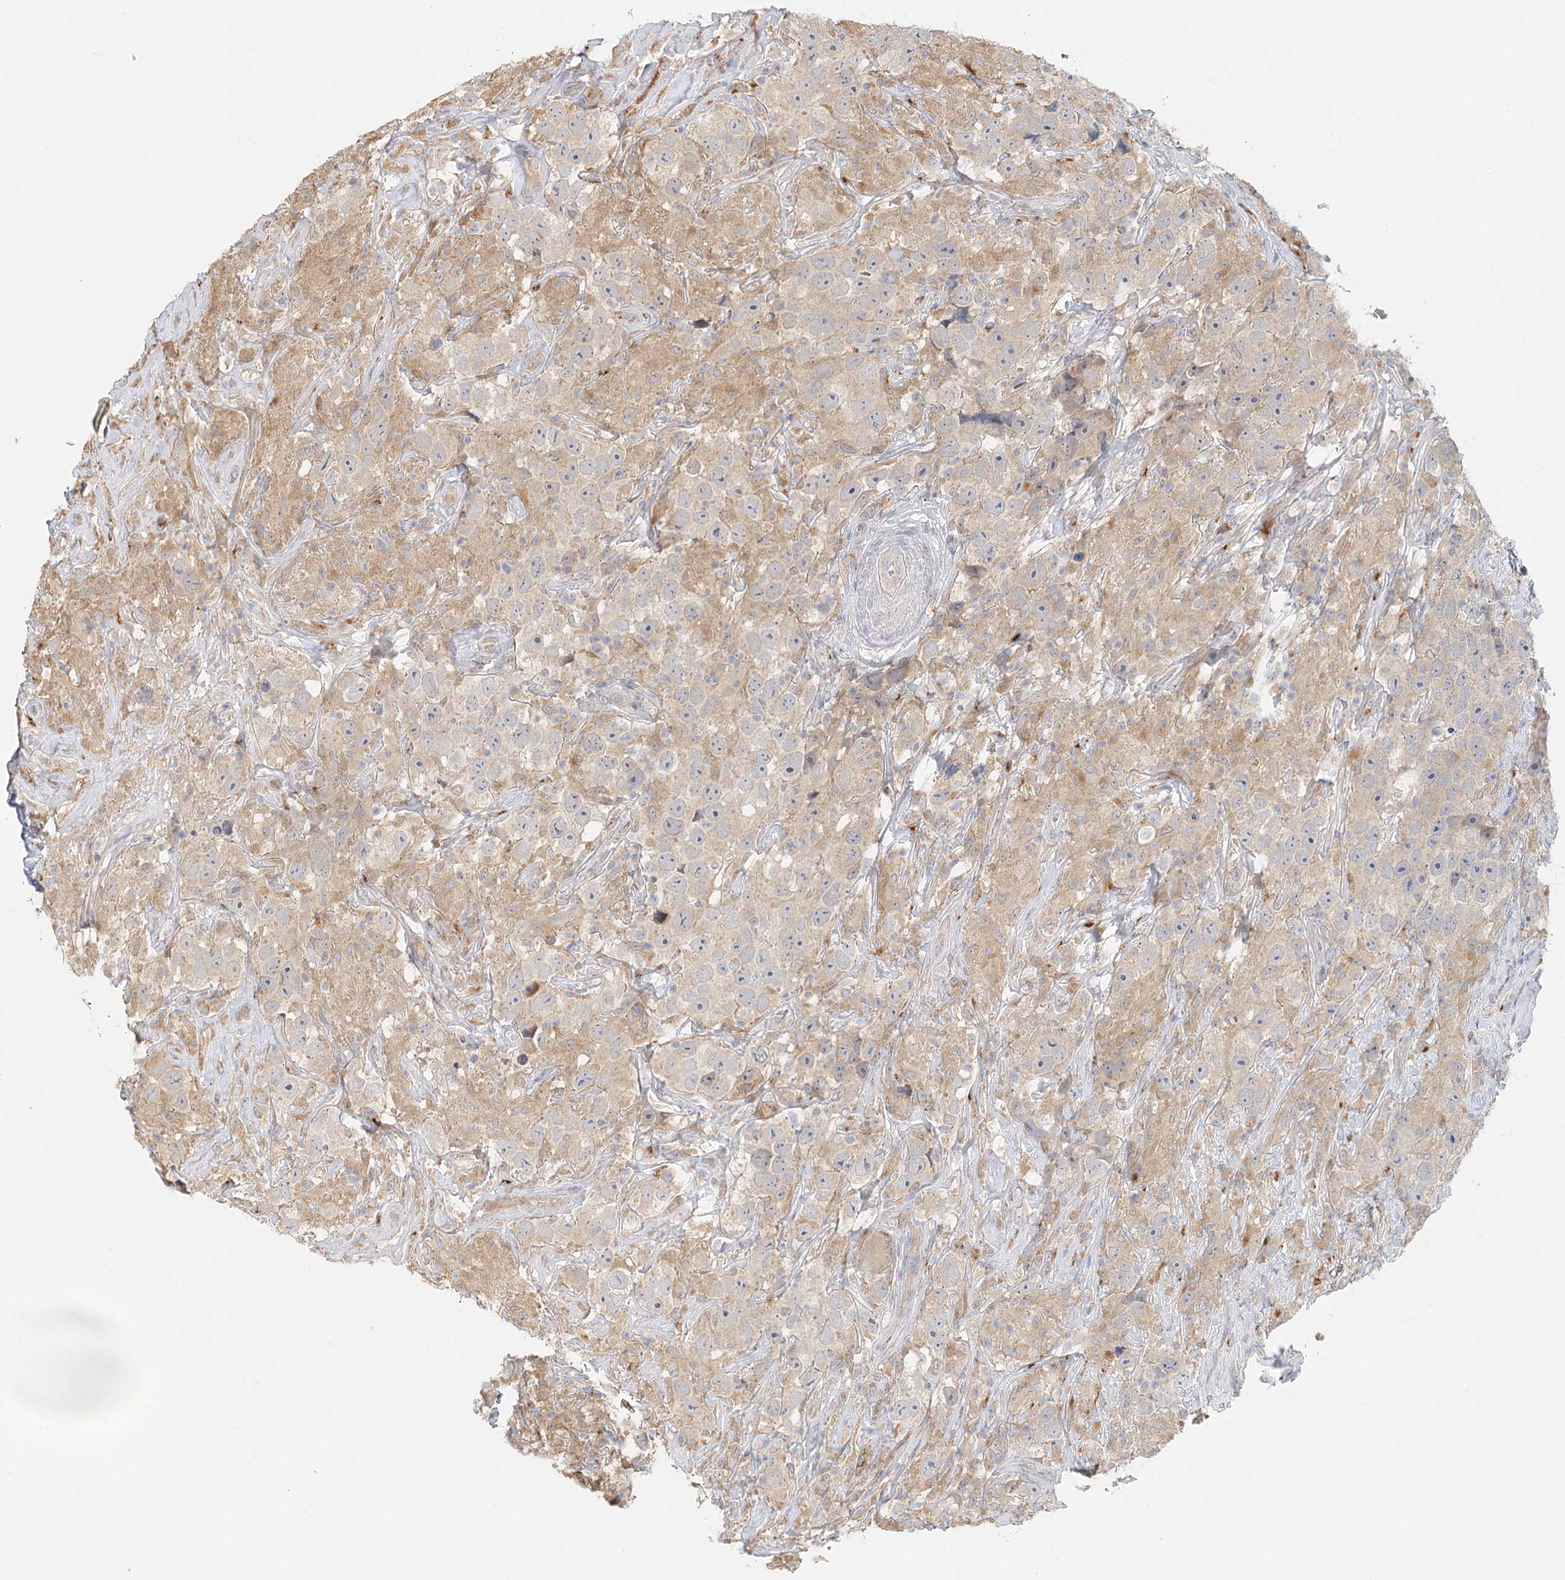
{"staining": {"intensity": "weak", "quantity": ">75%", "location": "cytoplasmic/membranous"}, "tissue": "testis cancer", "cell_type": "Tumor cells", "image_type": "cancer", "snomed": [{"axis": "morphology", "description": "Seminoma, NOS"}, {"axis": "topography", "description": "Testis"}], "caption": "Immunohistochemical staining of human testis cancer (seminoma) exhibits weak cytoplasmic/membranous protein staining in approximately >75% of tumor cells.", "gene": "VSIG1", "patient": {"sex": "male", "age": 49}}